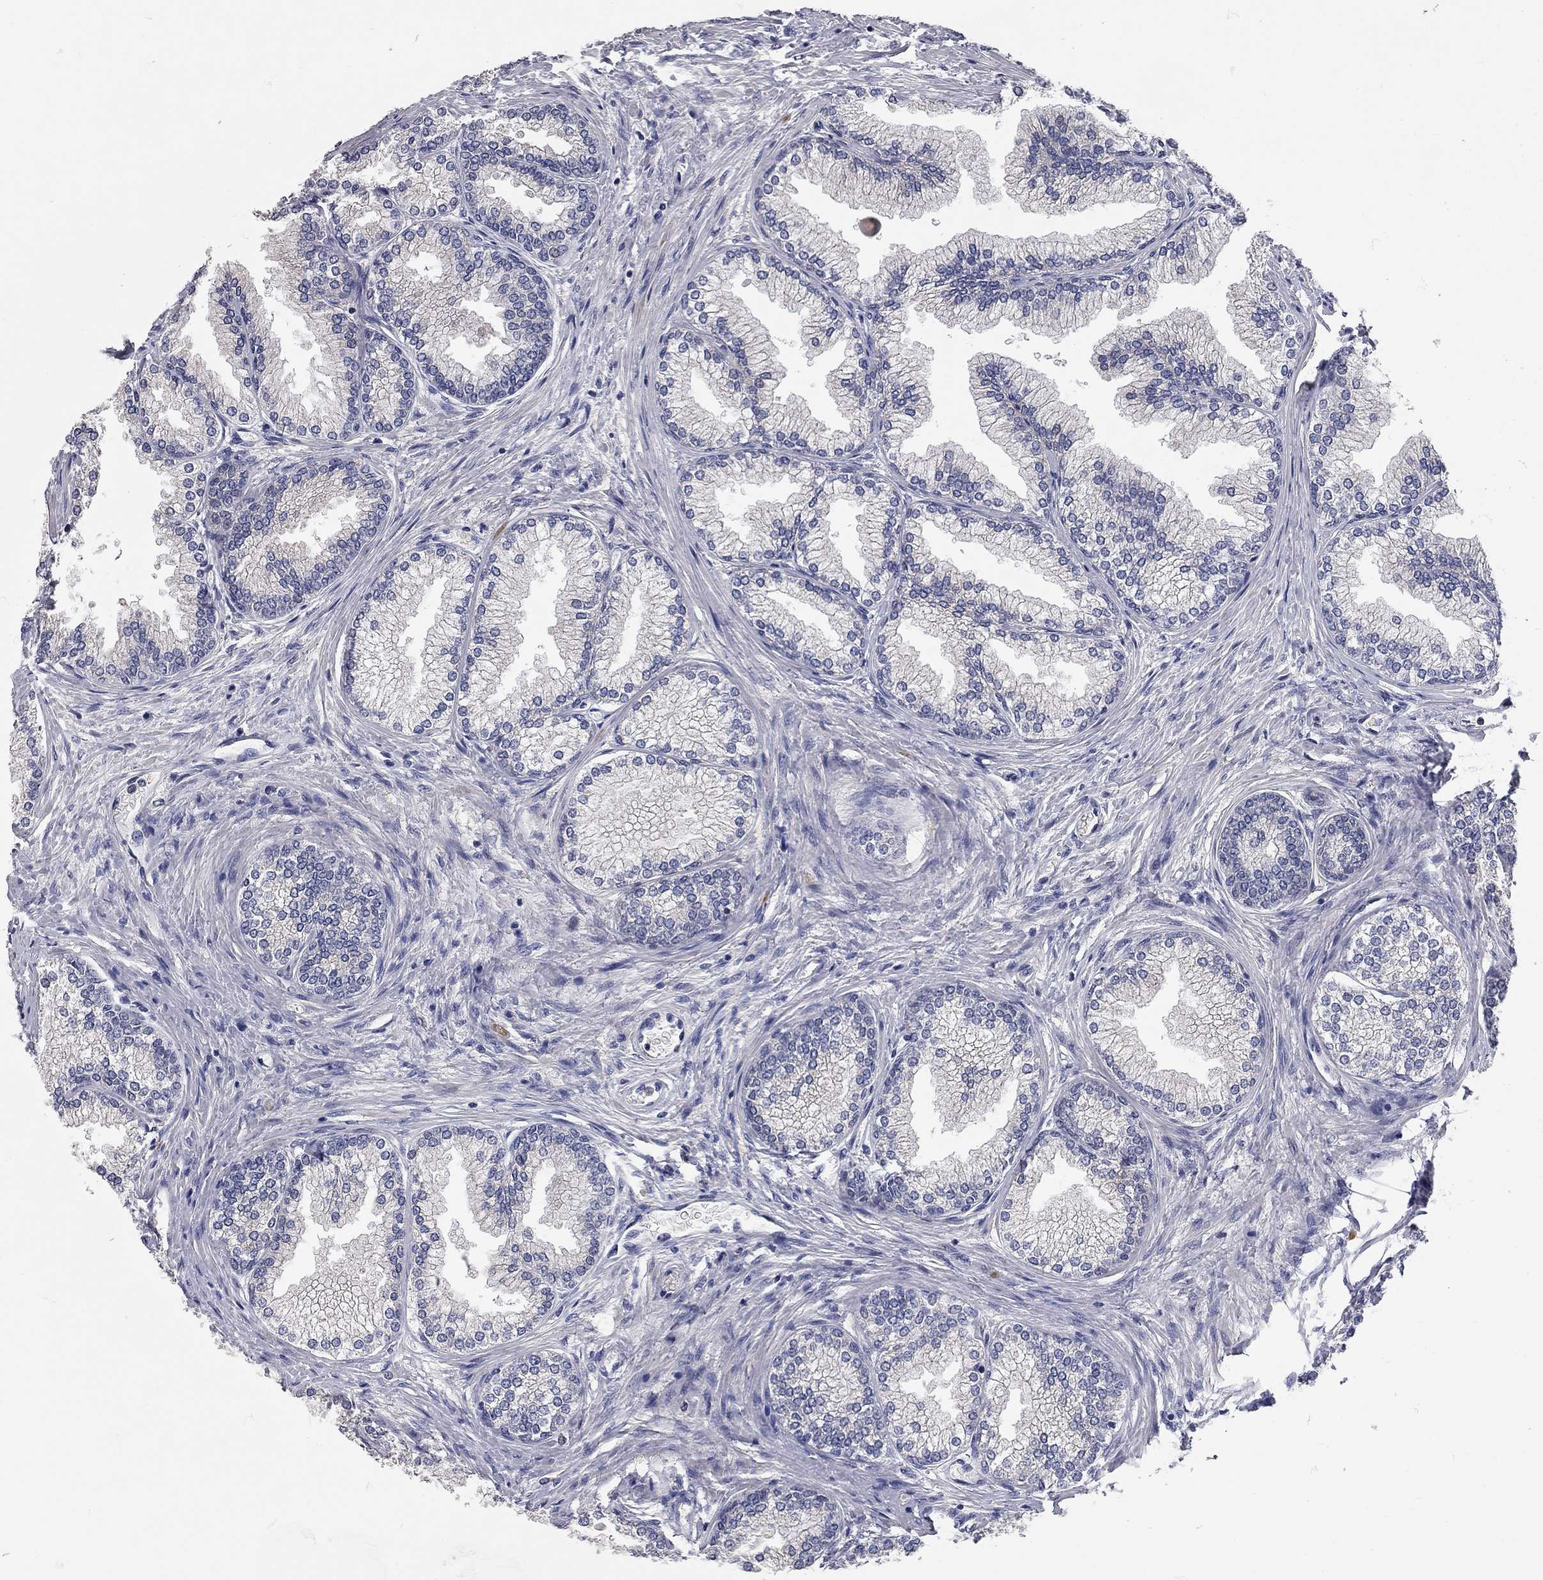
{"staining": {"intensity": "weak", "quantity": "25%-75%", "location": "cytoplasmic/membranous"}, "tissue": "prostate", "cell_type": "Glandular cells", "image_type": "normal", "snomed": [{"axis": "morphology", "description": "Normal tissue, NOS"}, {"axis": "topography", "description": "Prostate"}], "caption": "Immunohistochemistry micrograph of benign prostate stained for a protein (brown), which exhibits low levels of weak cytoplasmic/membranous staining in about 25%-75% of glandular cells.", "gene": "XAGE2", "patient": {"sex": "male", "age": 72}}